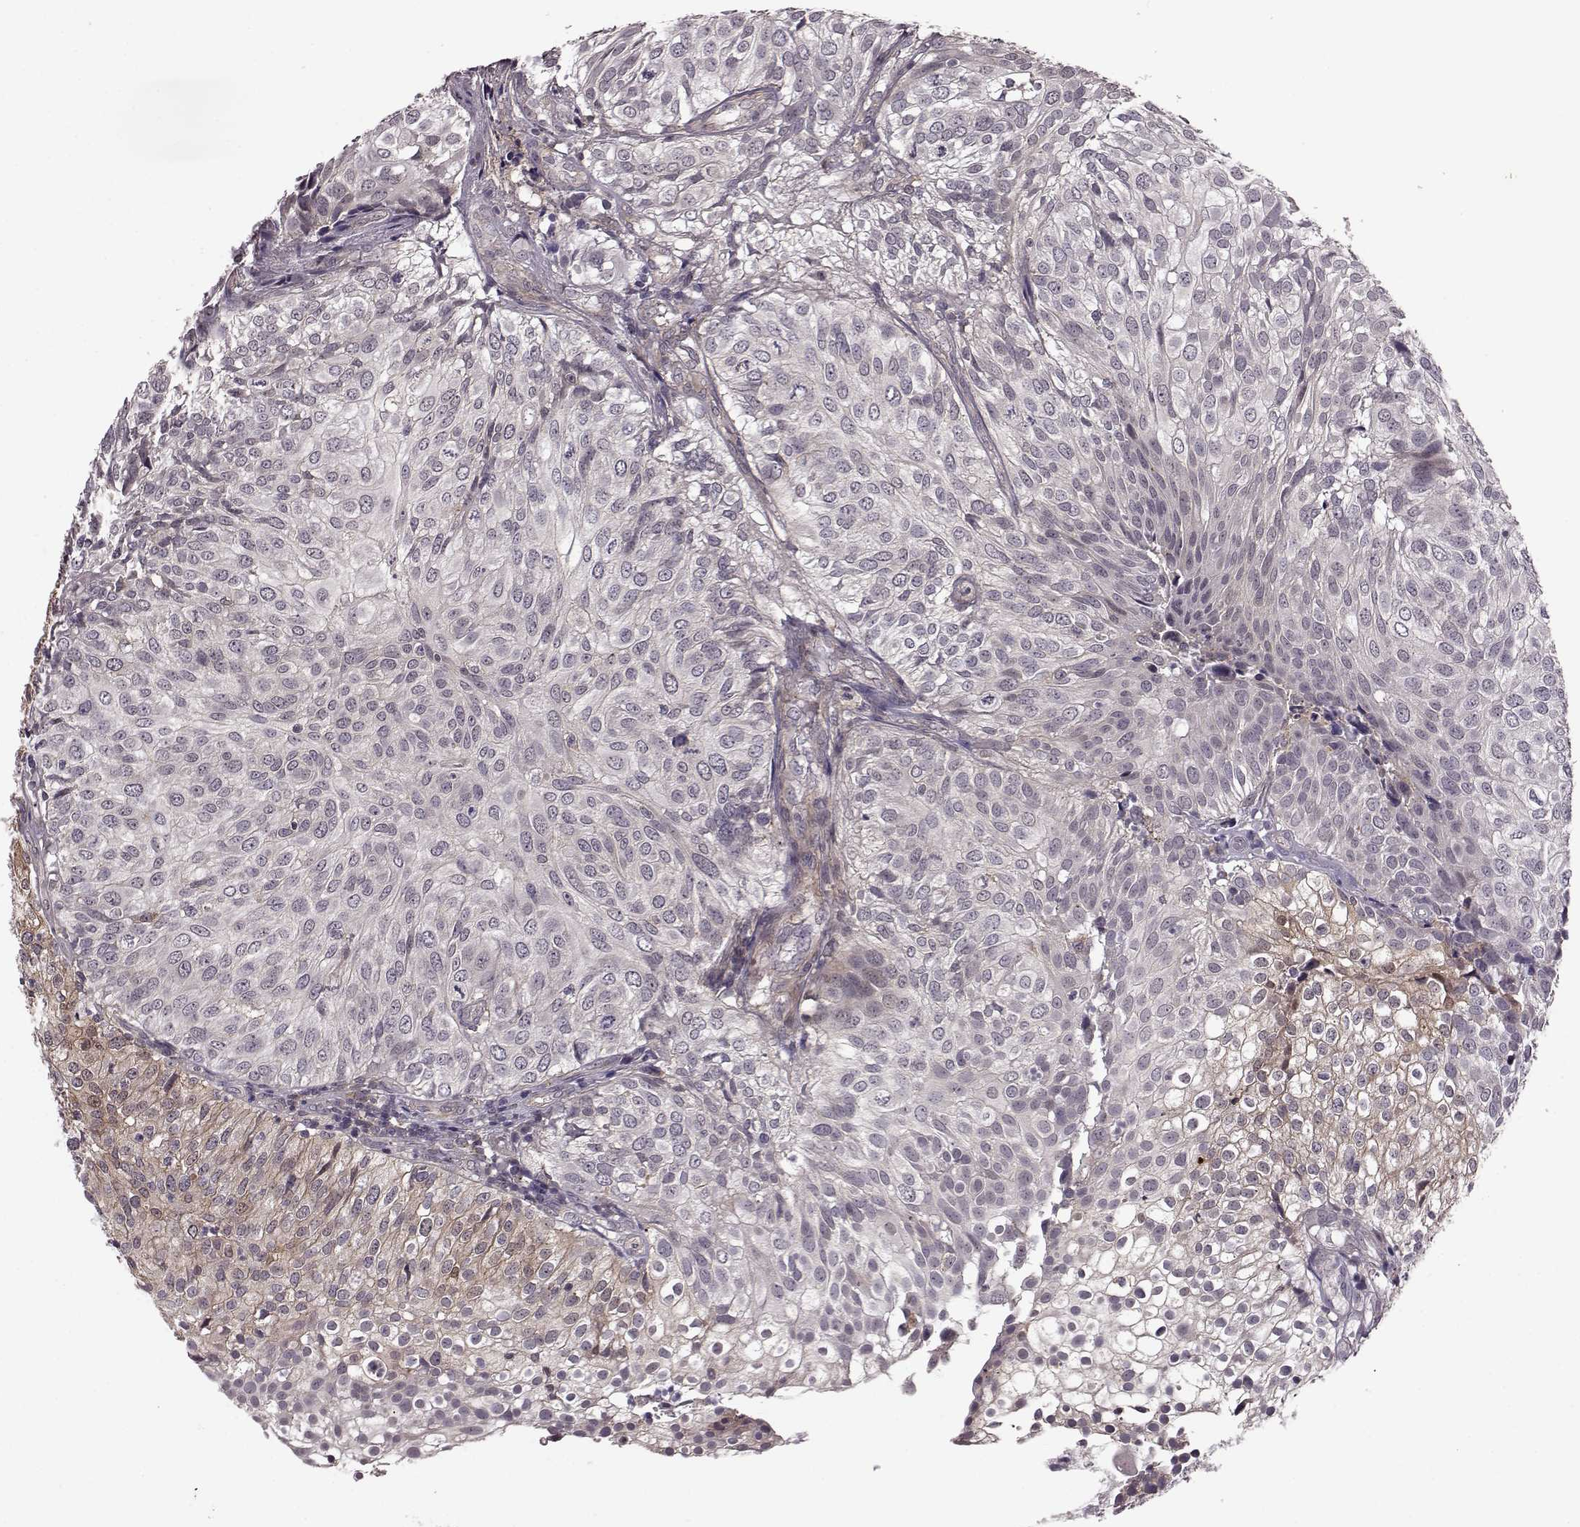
{"staining": {"intensity": "negative", "quantity": "none", "location": "none"}, "tissue": "urothelial cancer", "cell_type": "Tumor cells", "image_type": "cancer", "snomed": [{"axis": "morphology", "description": "Urothelial carcinoma, High grade"}, {"axis": "topography", "description": "Urinary bladder"}], "caption": "This is an IHC photomicrograph of human urothelial cancer. There is no staining in tumor cells.", "gene": "FNIP2", "patient": {"sex": "female", "age": 79}}